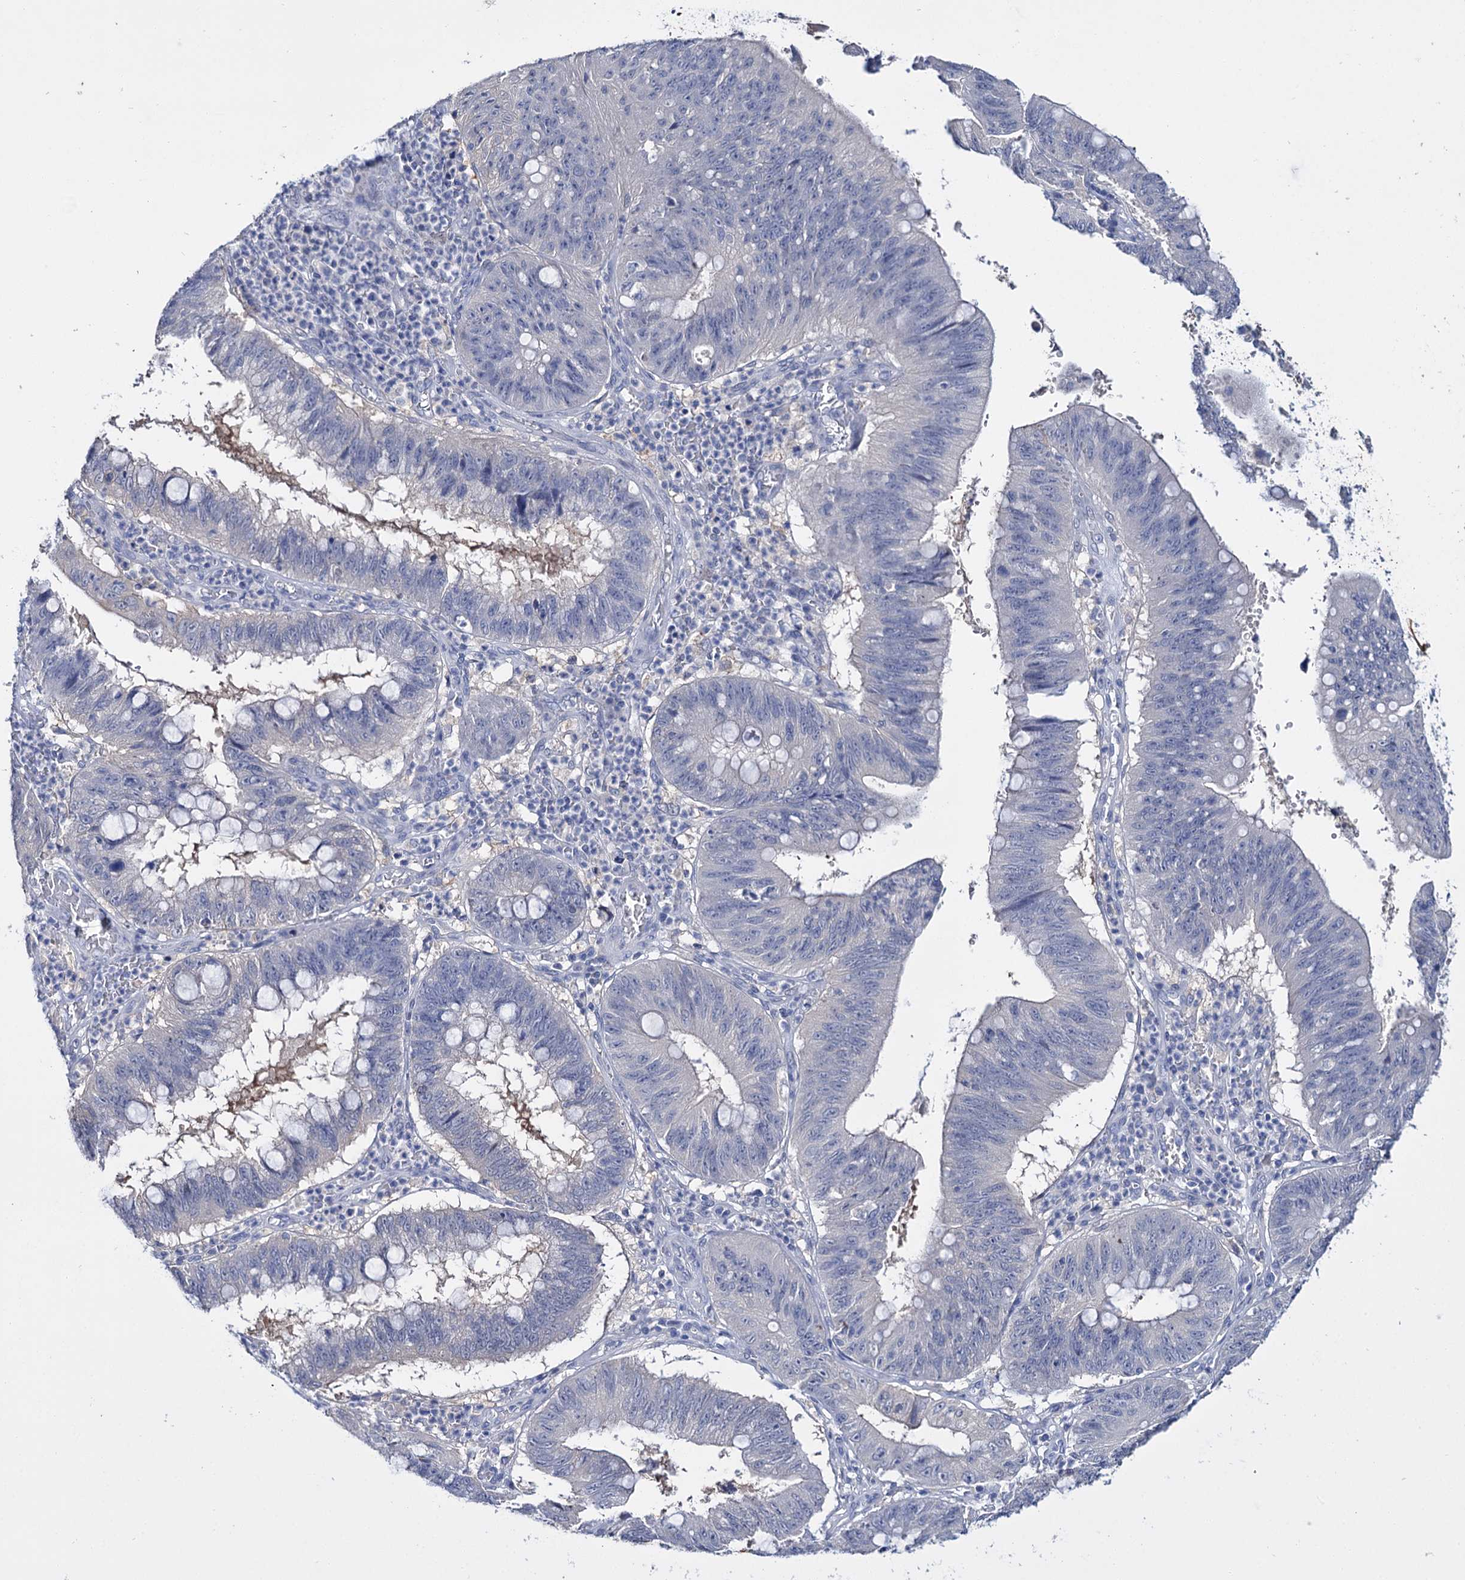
{"staining": {"intensity": "negative", "quantity": "none", "location": "none"}, "tissue": "stomach cancer", "cell_type": "Tumor cells", "image_type": "cancer", "snomed": [{"axis": "morphology", "description": "Adenocarcinoma, NOS"}, {"axis": "topography", "description": "Stomach"}], "caption": "Immunohistochemistry histopathology image of neoplastic tissue: stomach cancer (adenocarcinoma) stained with DAB demonstrates no significant protein staining in tumor cells.", "gene": "LYZL4", "patient": {"sex": "male", "age": 59}}